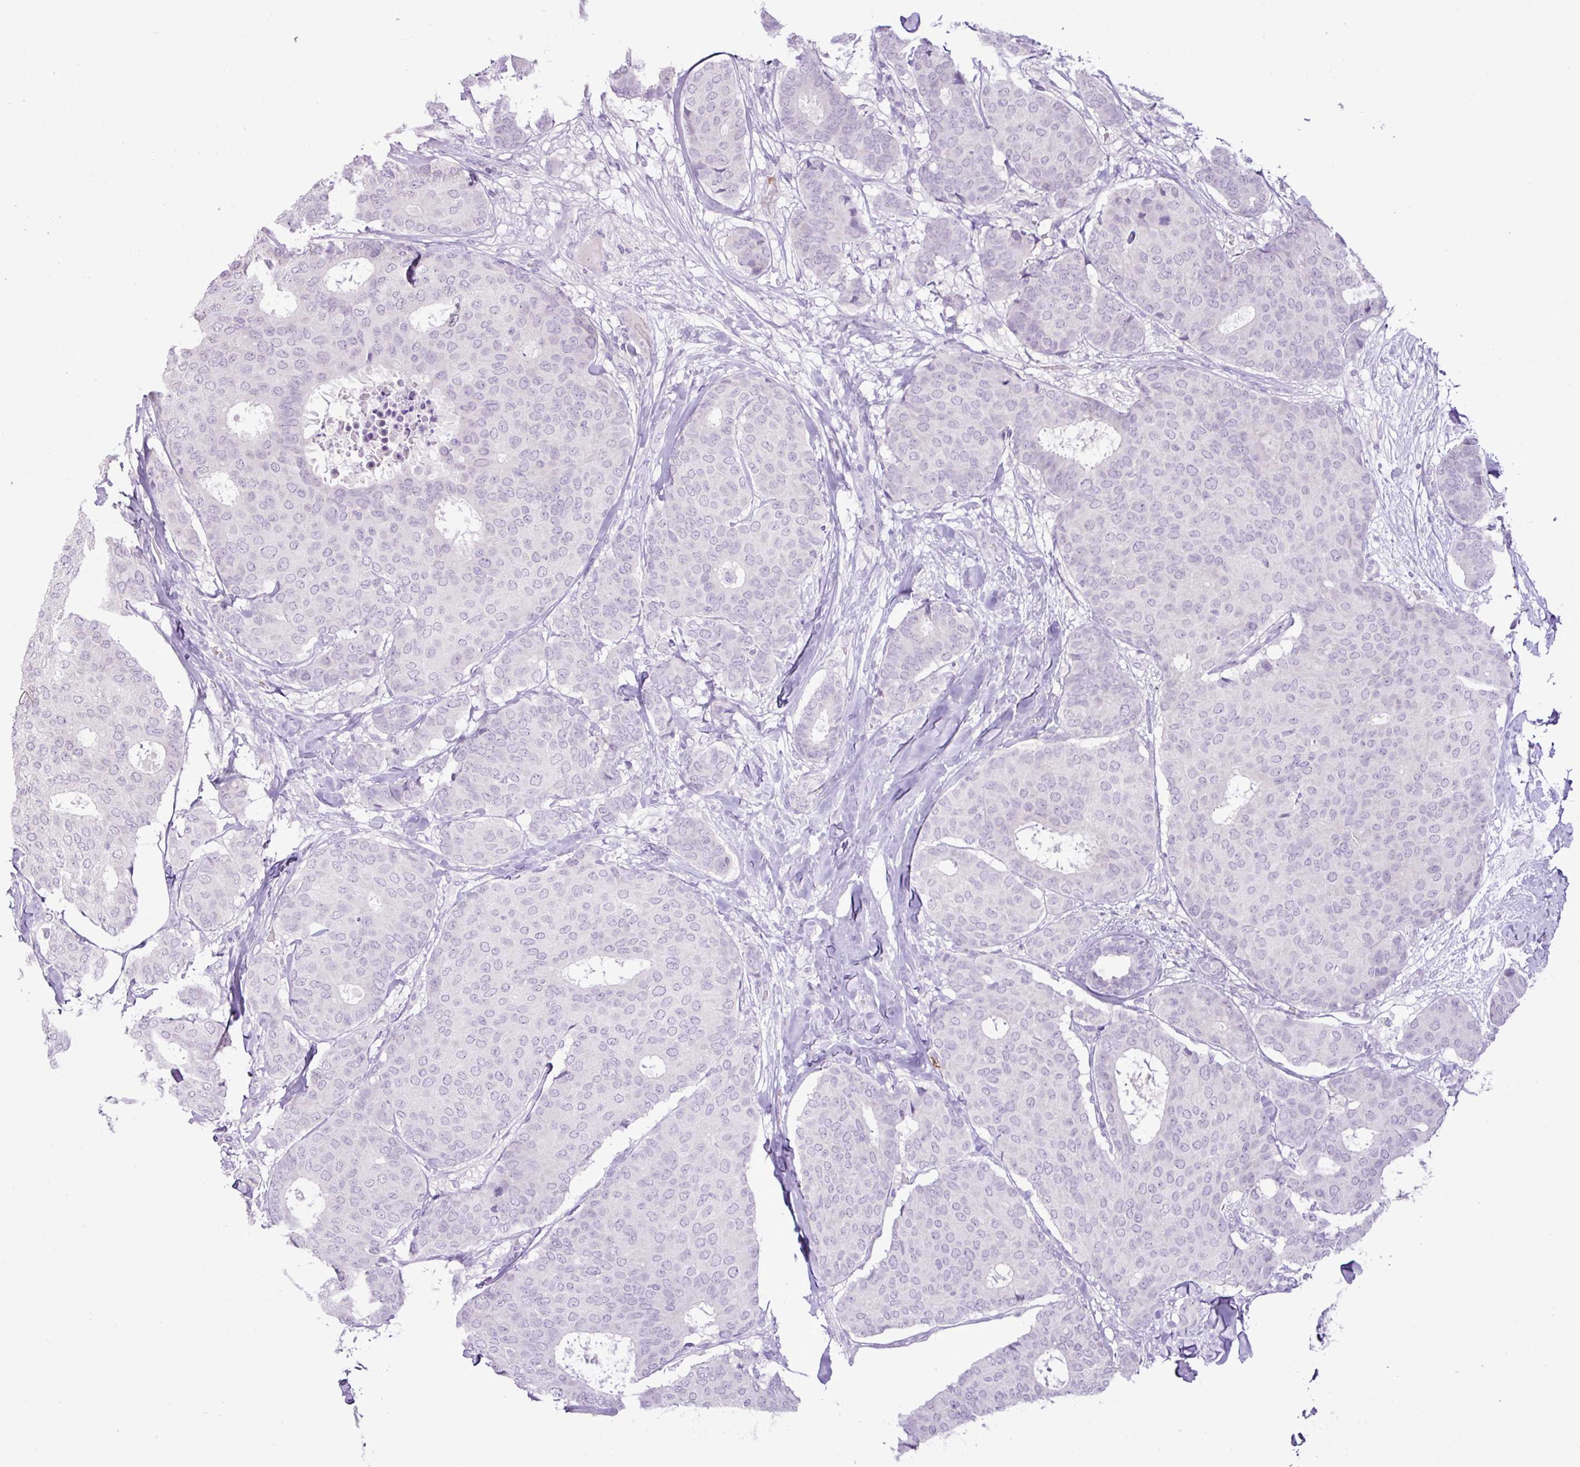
{"staining": {"intensity": "negative", "quantity": "none", "location": "none"}, "tissue": "breast cancer", "cell_type": "Tumor cells", "image_type": "cancer", "snomed": [{"axis": "morphology", "description": "Duct carcinoma"}, {"axis": "topography", "description": "Breast"}], "caption": "Immunohistochemistry image of neoplastic tissue: human breast cancer stained with DAB (3,3'-diaminobenzidine) demonstrates no significant protein expression in tumor cells. (DAB IHC, high magnification).", "gene": "HTR3E", "patient": {"sex": "female", "age": 75}}